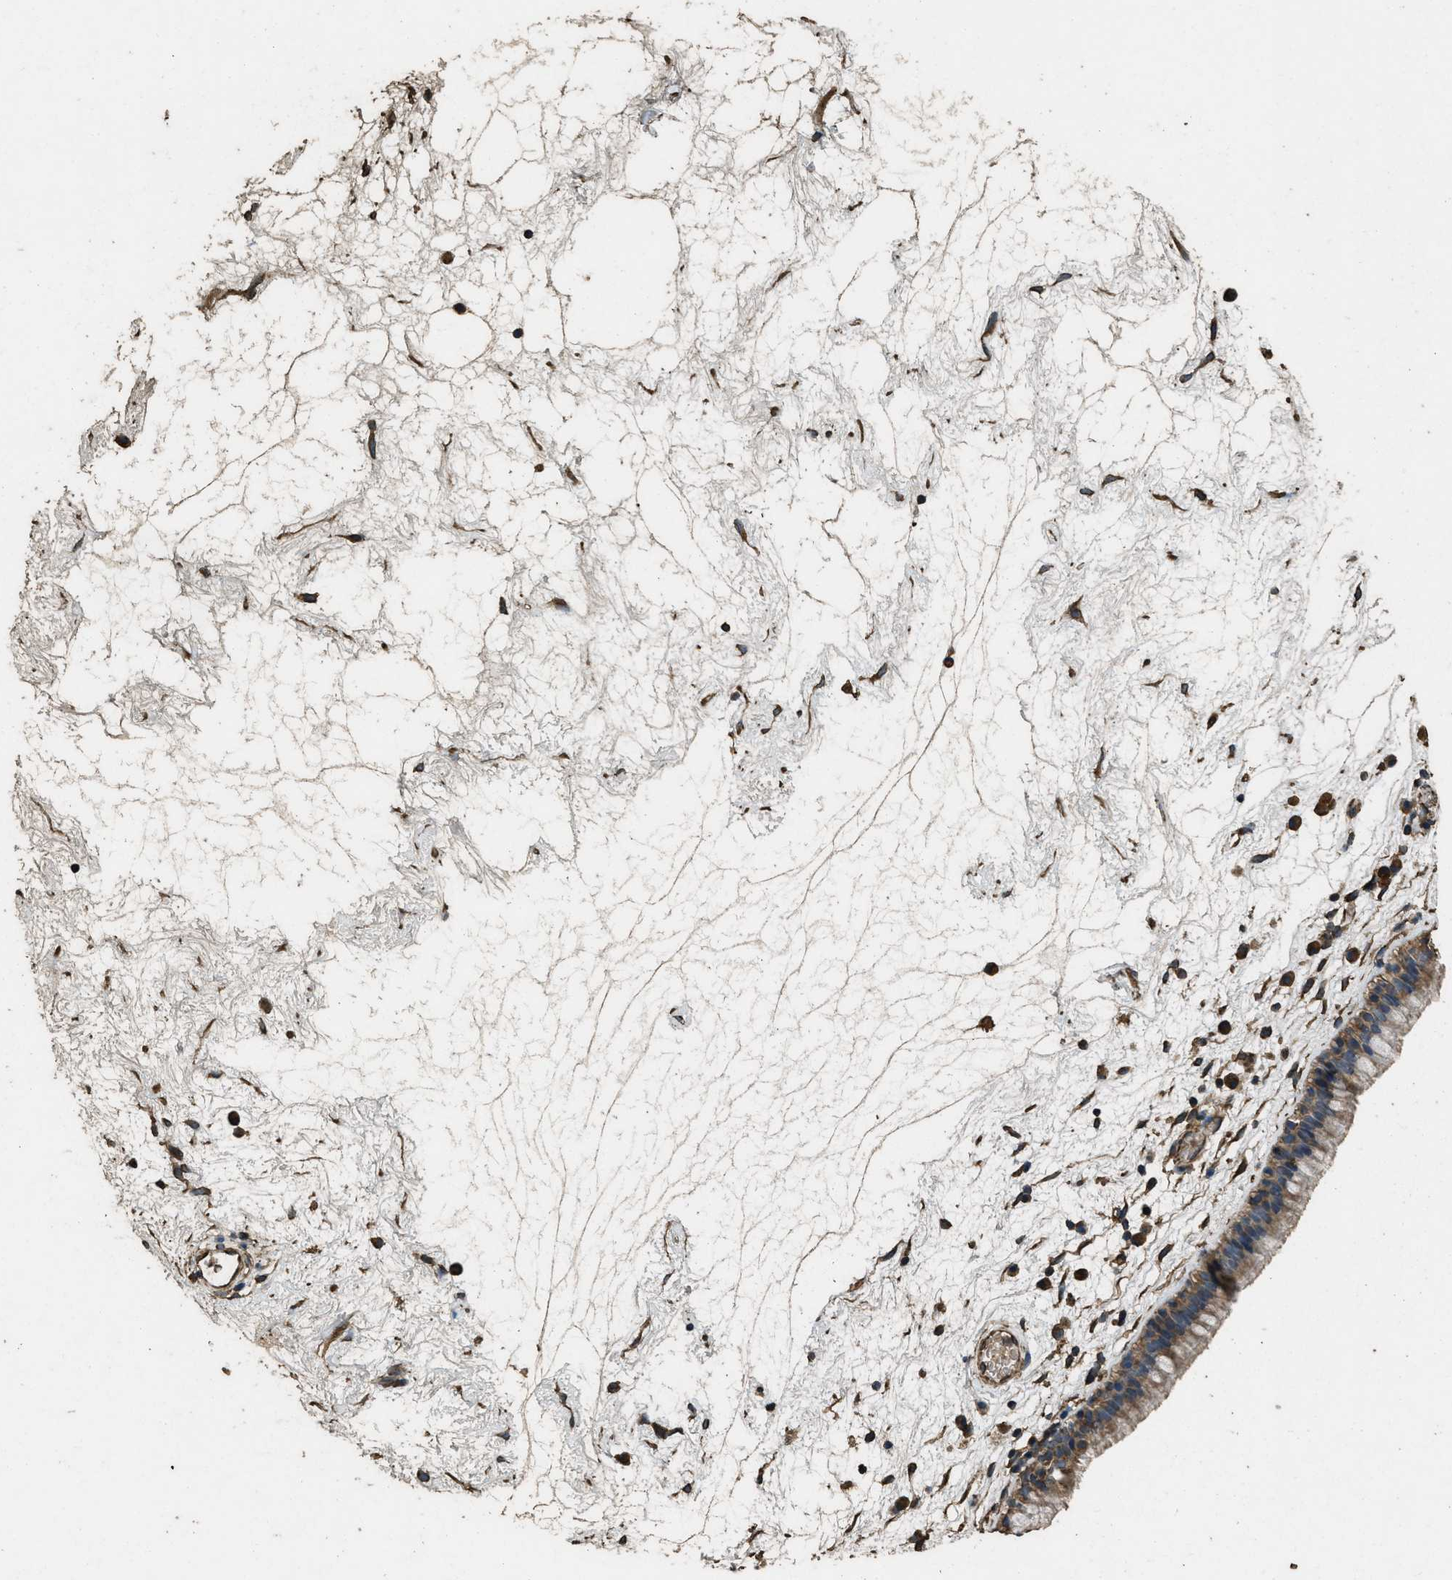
{"staining": {"intensity": "moderate", "quantity": ">75%", "location": "cytoplasmic/membranous"}, "tissue": "nasopharynx", "cell_type": "Respiratory epithelial cells", "image_type": "normal", "snomed": [{"axis": "morphology", "description": "Normal tissue, NOS"}, {"axis": "morphology", "description": "Inflammation, NOS"}, {"axis": "topography", "description": "Nasopharynx"}], "caption": "This photomicrograph reveals normal nasopharynx stained with immunohistochemistry (IHC) to label a protein in brown. The cytoplasmic/membranous of respiratory epithelial cells show moderate positivity for the protein. Nuclei are counter-stained blue.", "gene": "CYRIA", "patient": {"sex": "male", "age": 48}}